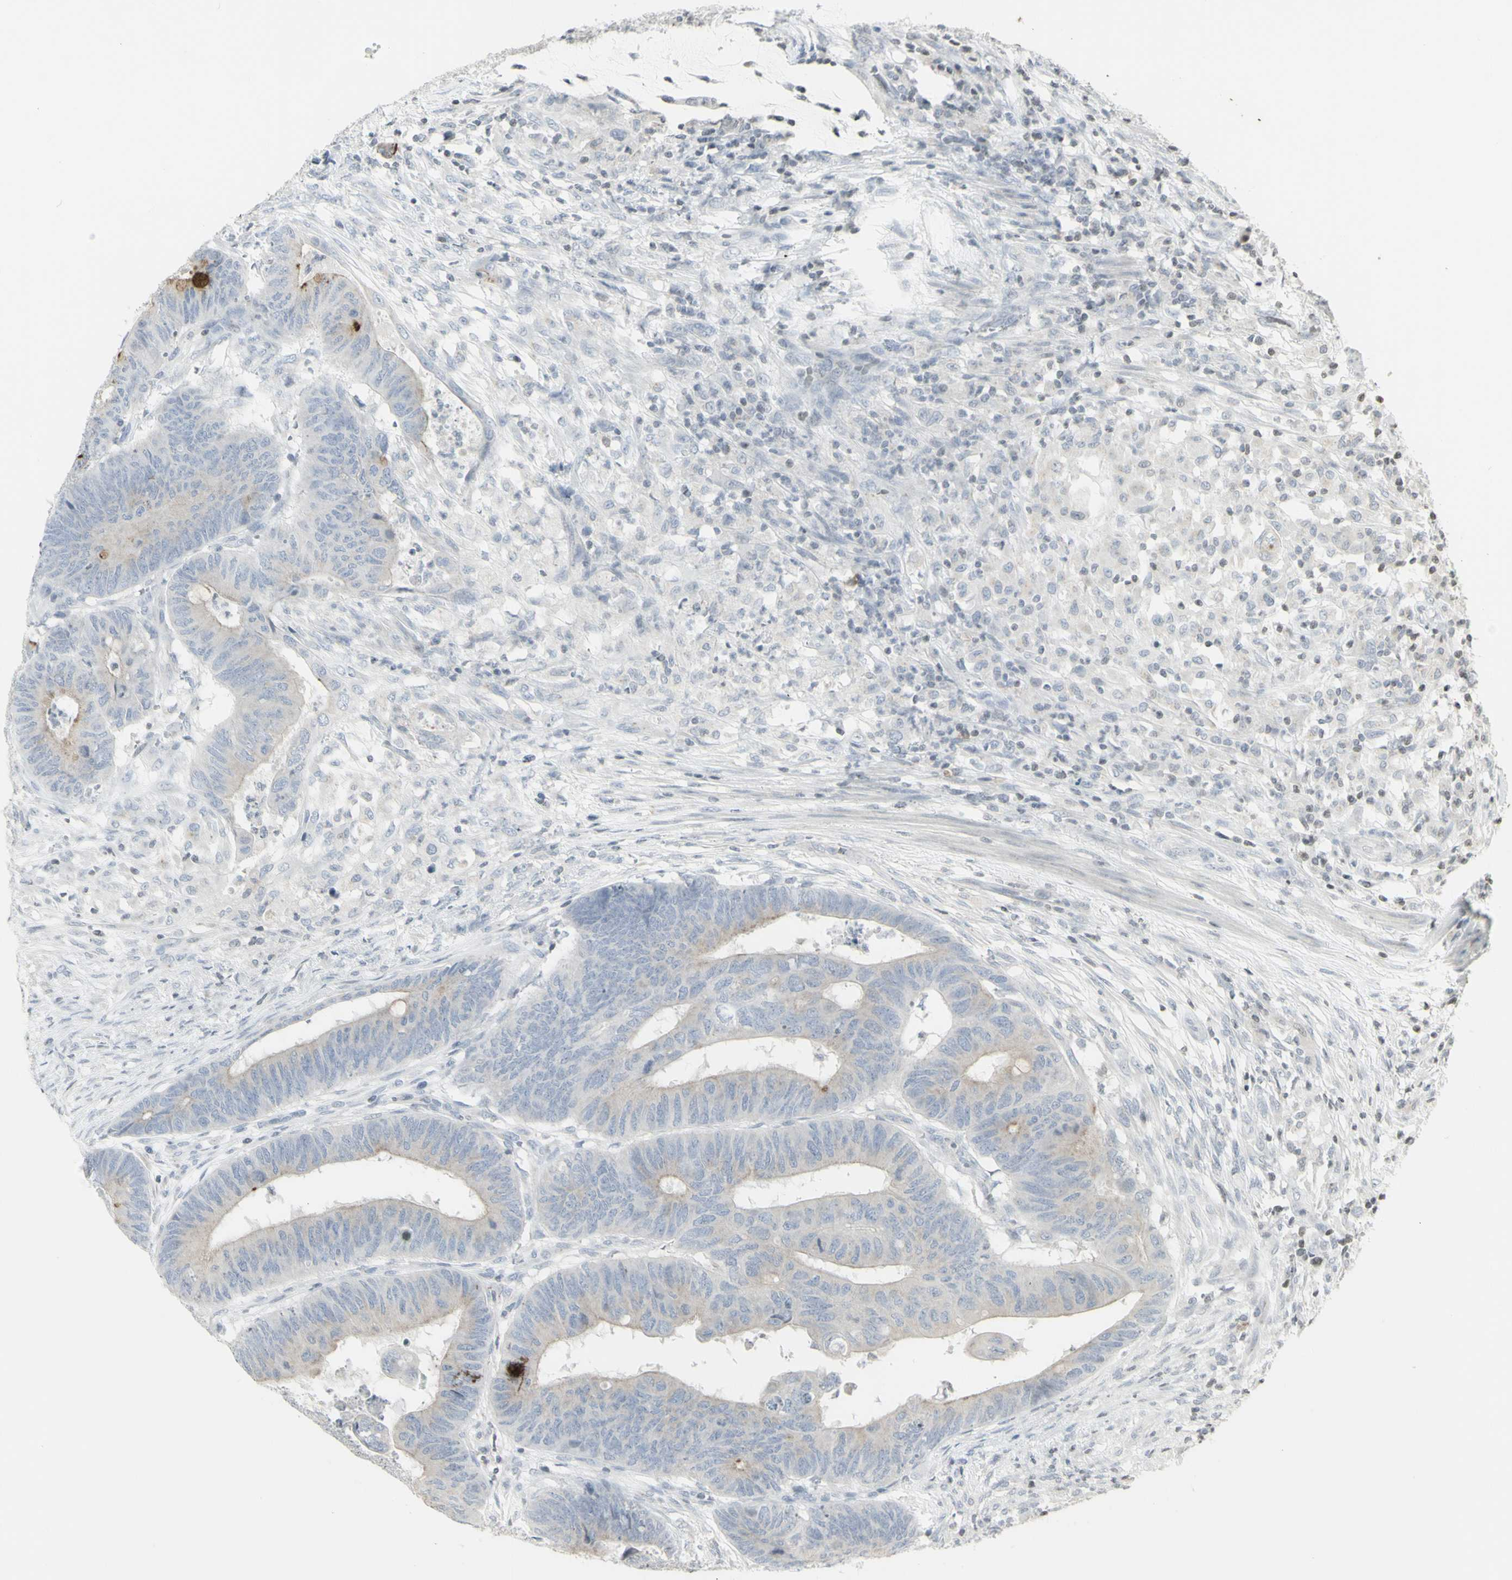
{"staining": {"intensity": "negative", "quantity": "none", "location": "none"}, "tissue": "colorectal cancer", "cell_type": "Tumor cells", "image_type": "cancer", "snomed": [{"axis": "morphology", "description": "Normal tissue, NOS"}, {"axis": "morphology", "description": "Adenocarcinoma, NOS"}, {"axis": "topography", "description": "Rectum"}, {"axis": "topography", "description": "Peripheral nerve tissue"}], "caption": "High power microscopy image of an immunohistochemistry photomicrograph of colorectal cancer, revealing no significant staining in tumor cells.", "gene": "MUC5AC", "patient": {"sex": "male", "age": 92}}